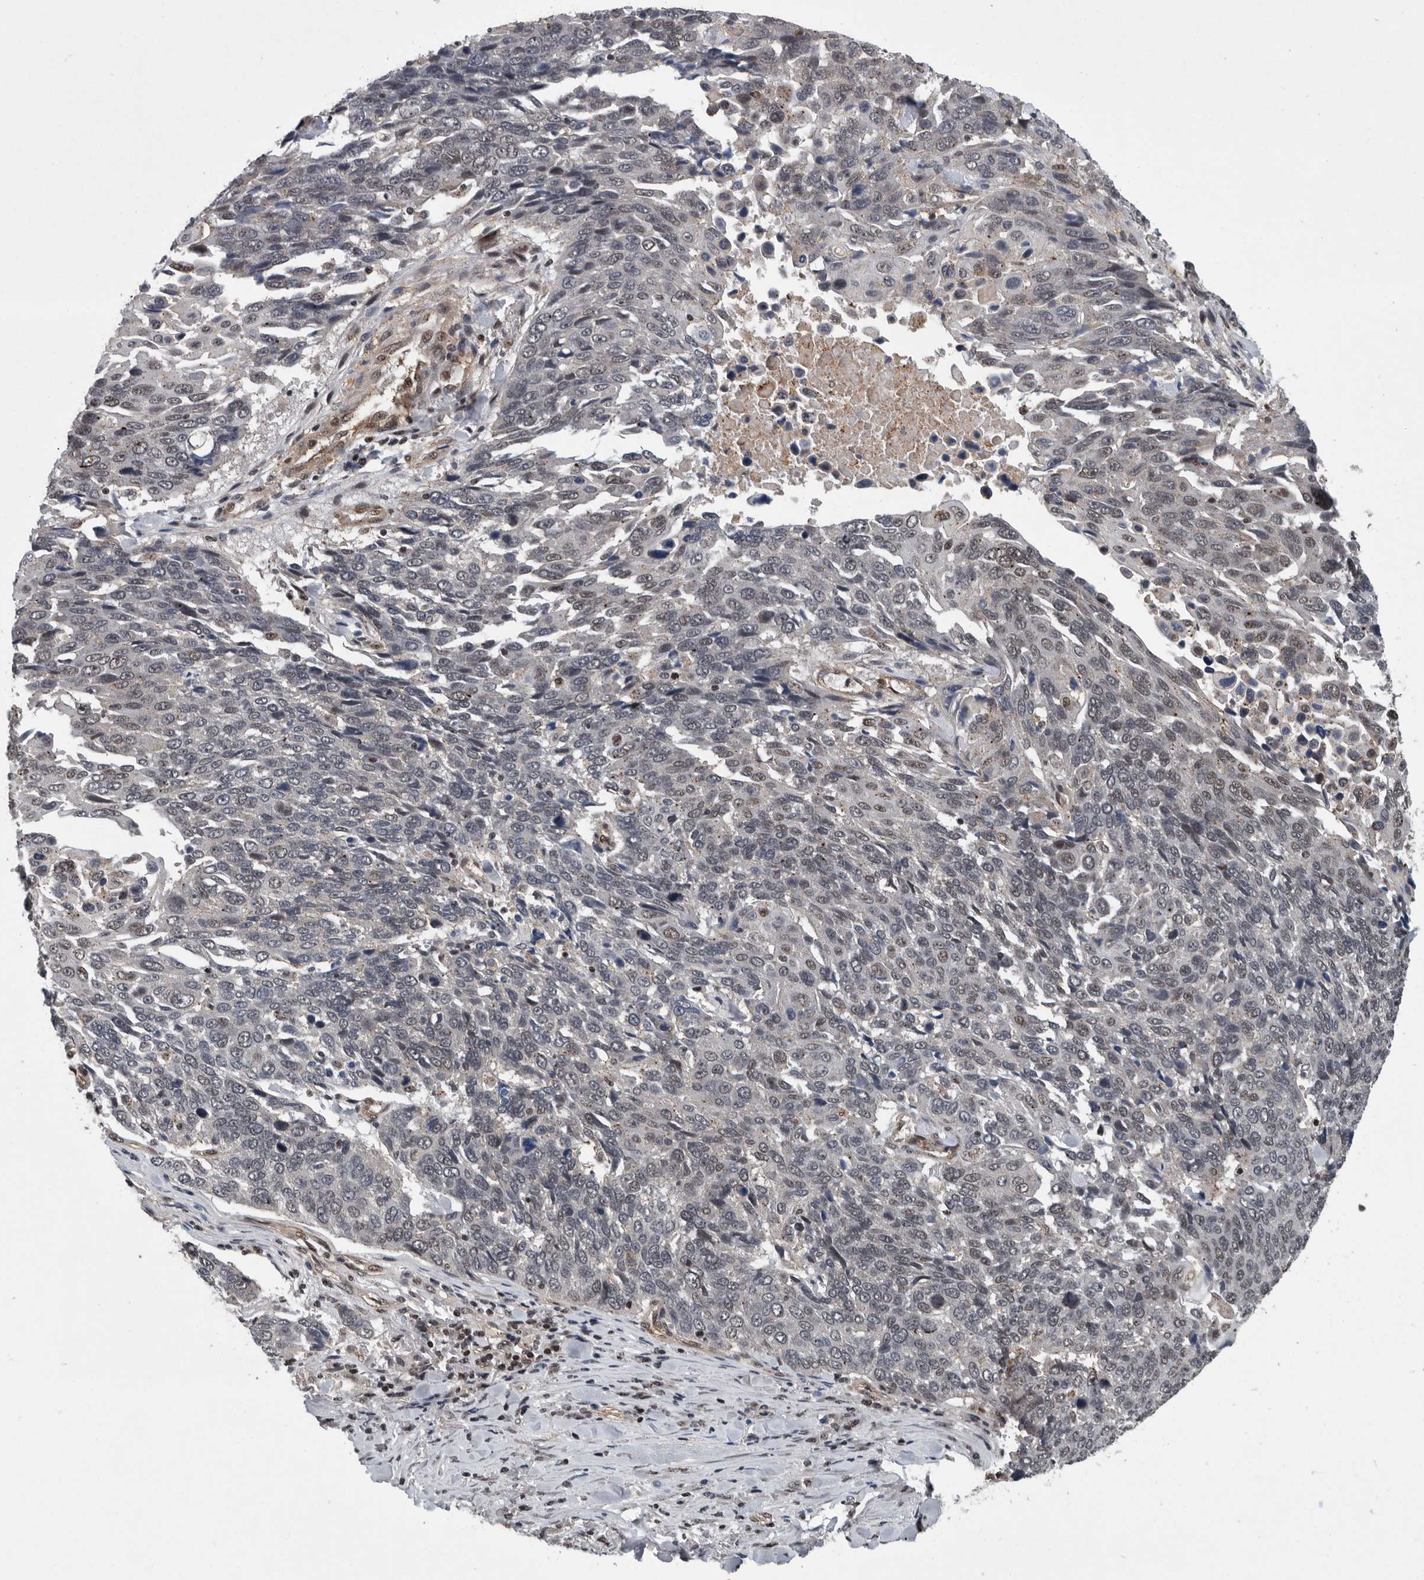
{"staining": {"intensity": "weak", "quantity": "<25%", "location": "nuclear"}, "tissue": "lung cancer", "cell_type": "Tumor cells", "image_type": "cancer", "snomed": [{"axis": "morphology", "description": "Squamous cell carcinoma, NOS"}, {"axis": "topography", "description": "Lung"}], "caption": "An immunohistochemistry (IHC) photomicrograph of lung cancer is shown. There is no staining in tumor cells of lung cancer.", "gene": "SENP7", "patient": {"sex": "male", "age": 66}}